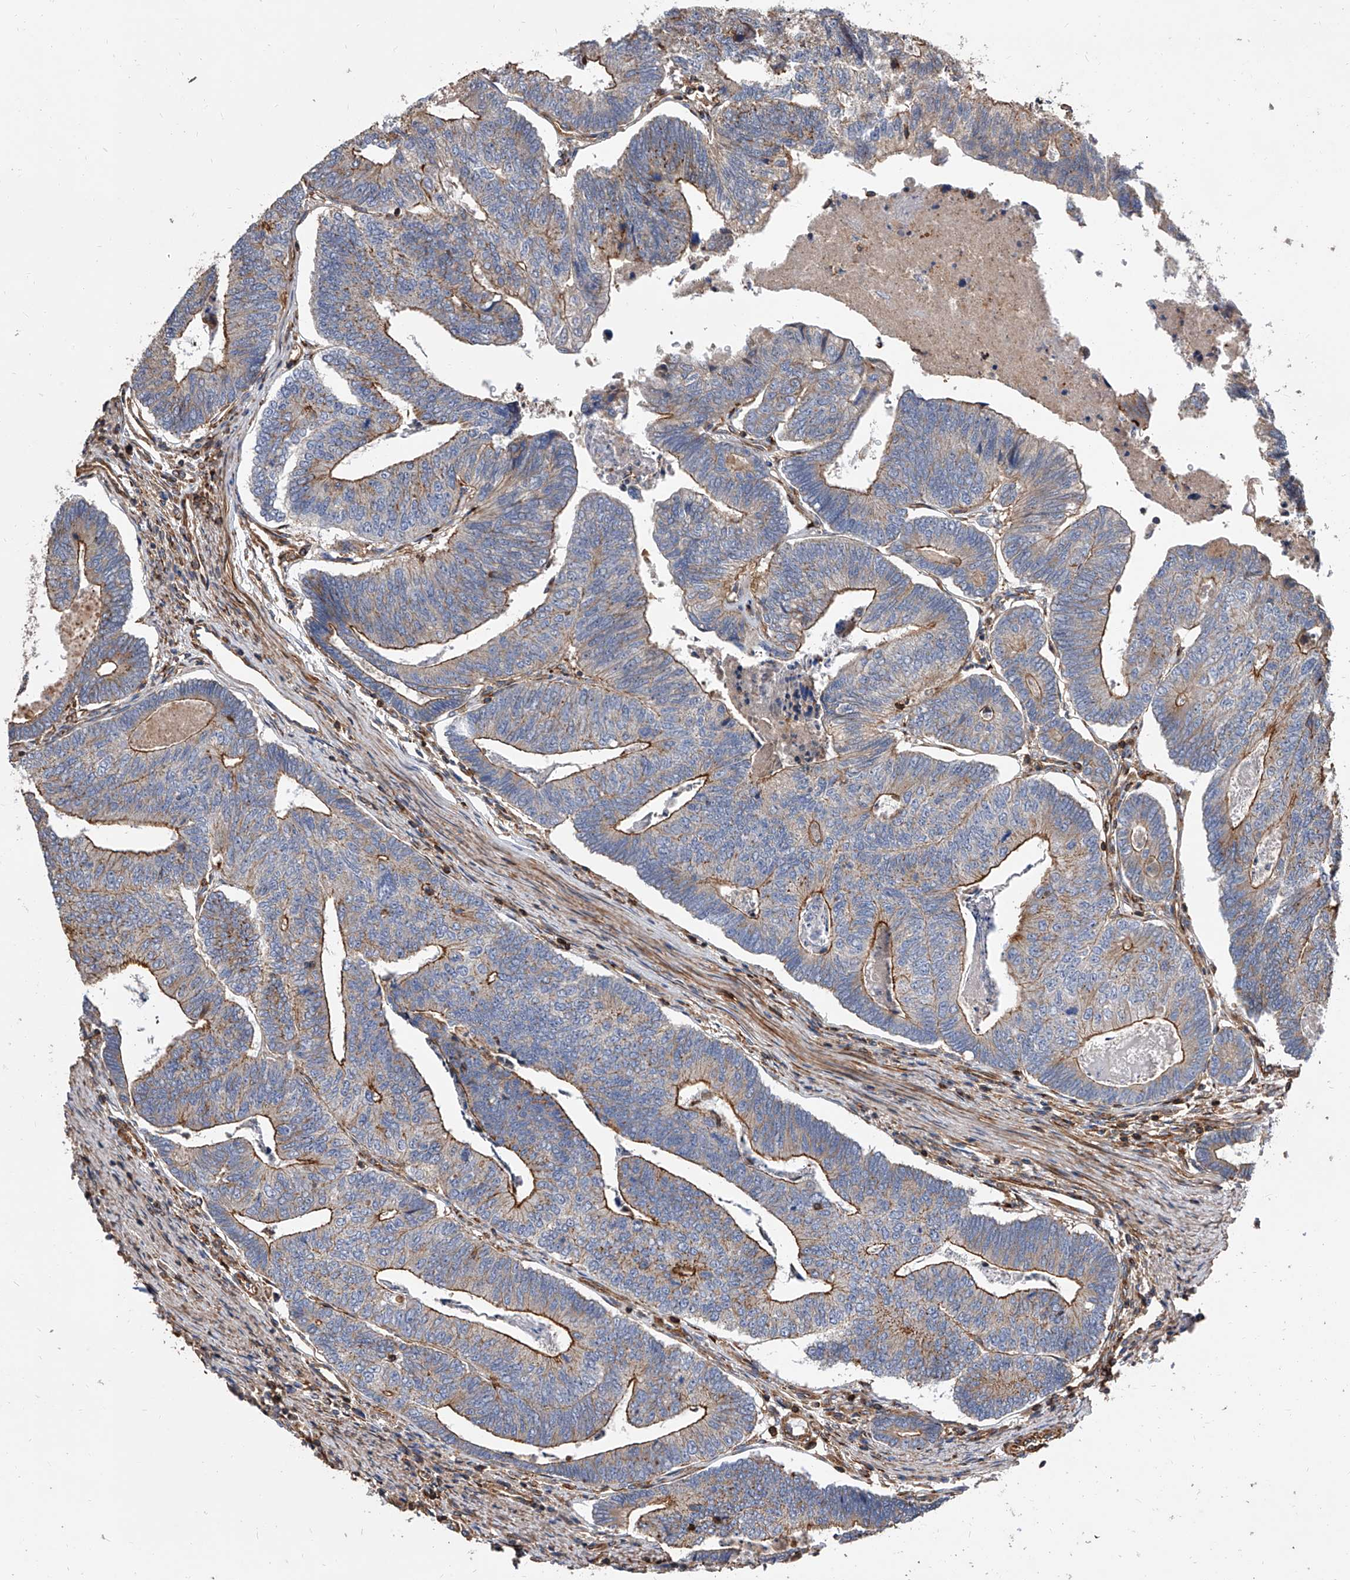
{"staining": {"intensity": "moderate", "quantity": ">75%", "location": "cytoplasmic/membranous"}, "tissue": "colorectal cancer", "cell_type": "Tumor cells", "image_type": "cancer", "snomed": [{"axis": "morphology", "description": "Adenocarcinoma, NOS"}, {"axis": "topography", "description": "Colon"}], "caption": "IHC photomicrograph of neoplastic tissue: human colorectal adenocarcinoma stained using immunohistochemistry demonstrates medium levels of moderate protein expression localized specifically in the cytoplasmic/membranous of tumor cells, appearing as a cytoplasmic/membranous brown color.", "gene": "PISD", "patient": {"sex": "female", "age": 67}}